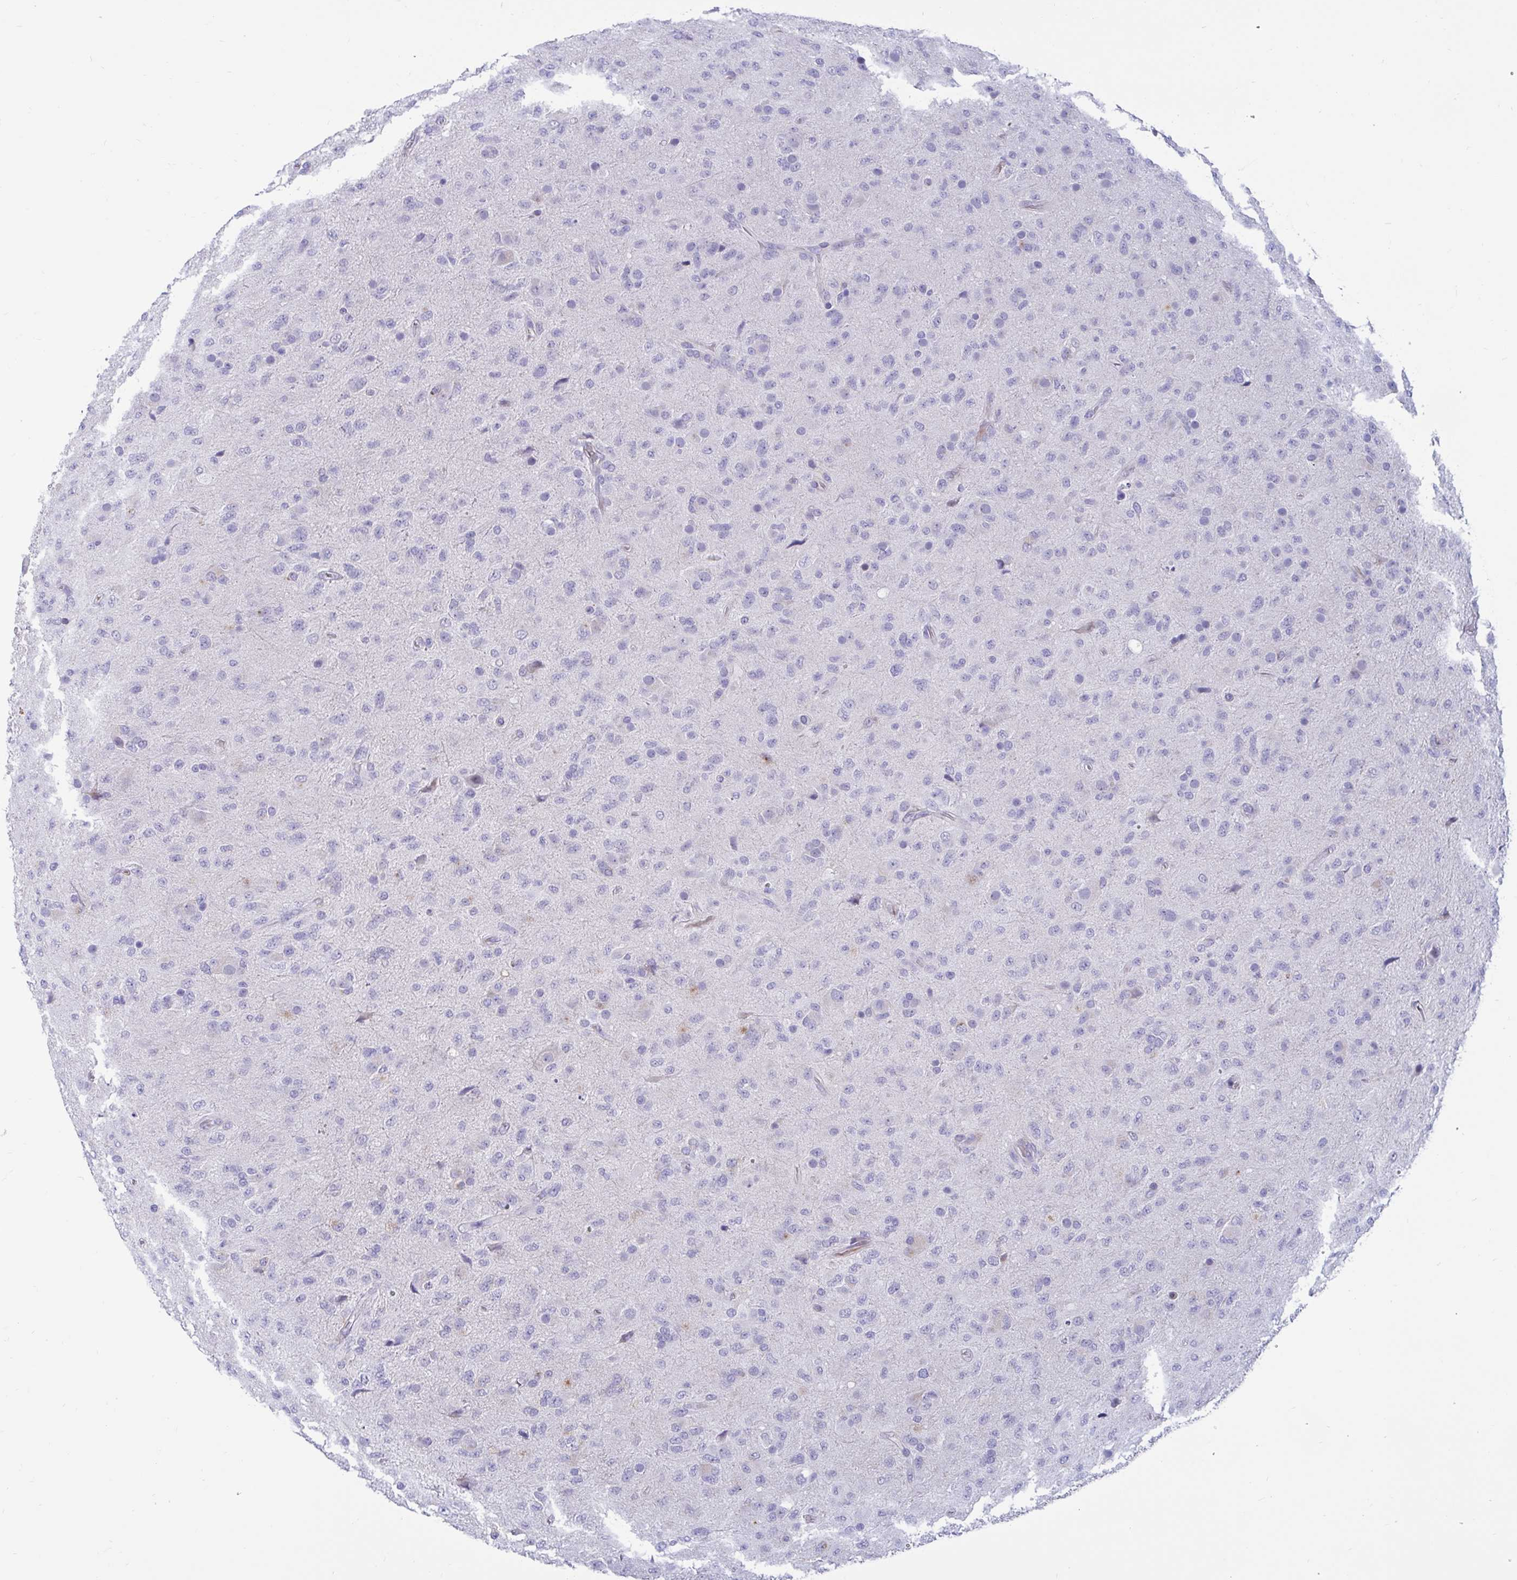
{"staining": {"intensity": "negative", "quantity": "none", "location": "none"}, "tissue": "glioma", "cell_type": "Tumor cells", "image_type": "cancer", "snomed": [{"axis": "morphology", "description": "Glioma, malignant, Low grade"}, {"axis": "topography", "description": "Brain"}], "caption": "Immunohistochemistry (IHC) photomicrograph of neoplastic tissue: human malignant low-grade glioma stained with DAB shows no significant protein staining in tumor cells. Nuclei are stained in blue.", "gene": "FAM219B", "patient": {"sex": "male", "age": 65}}